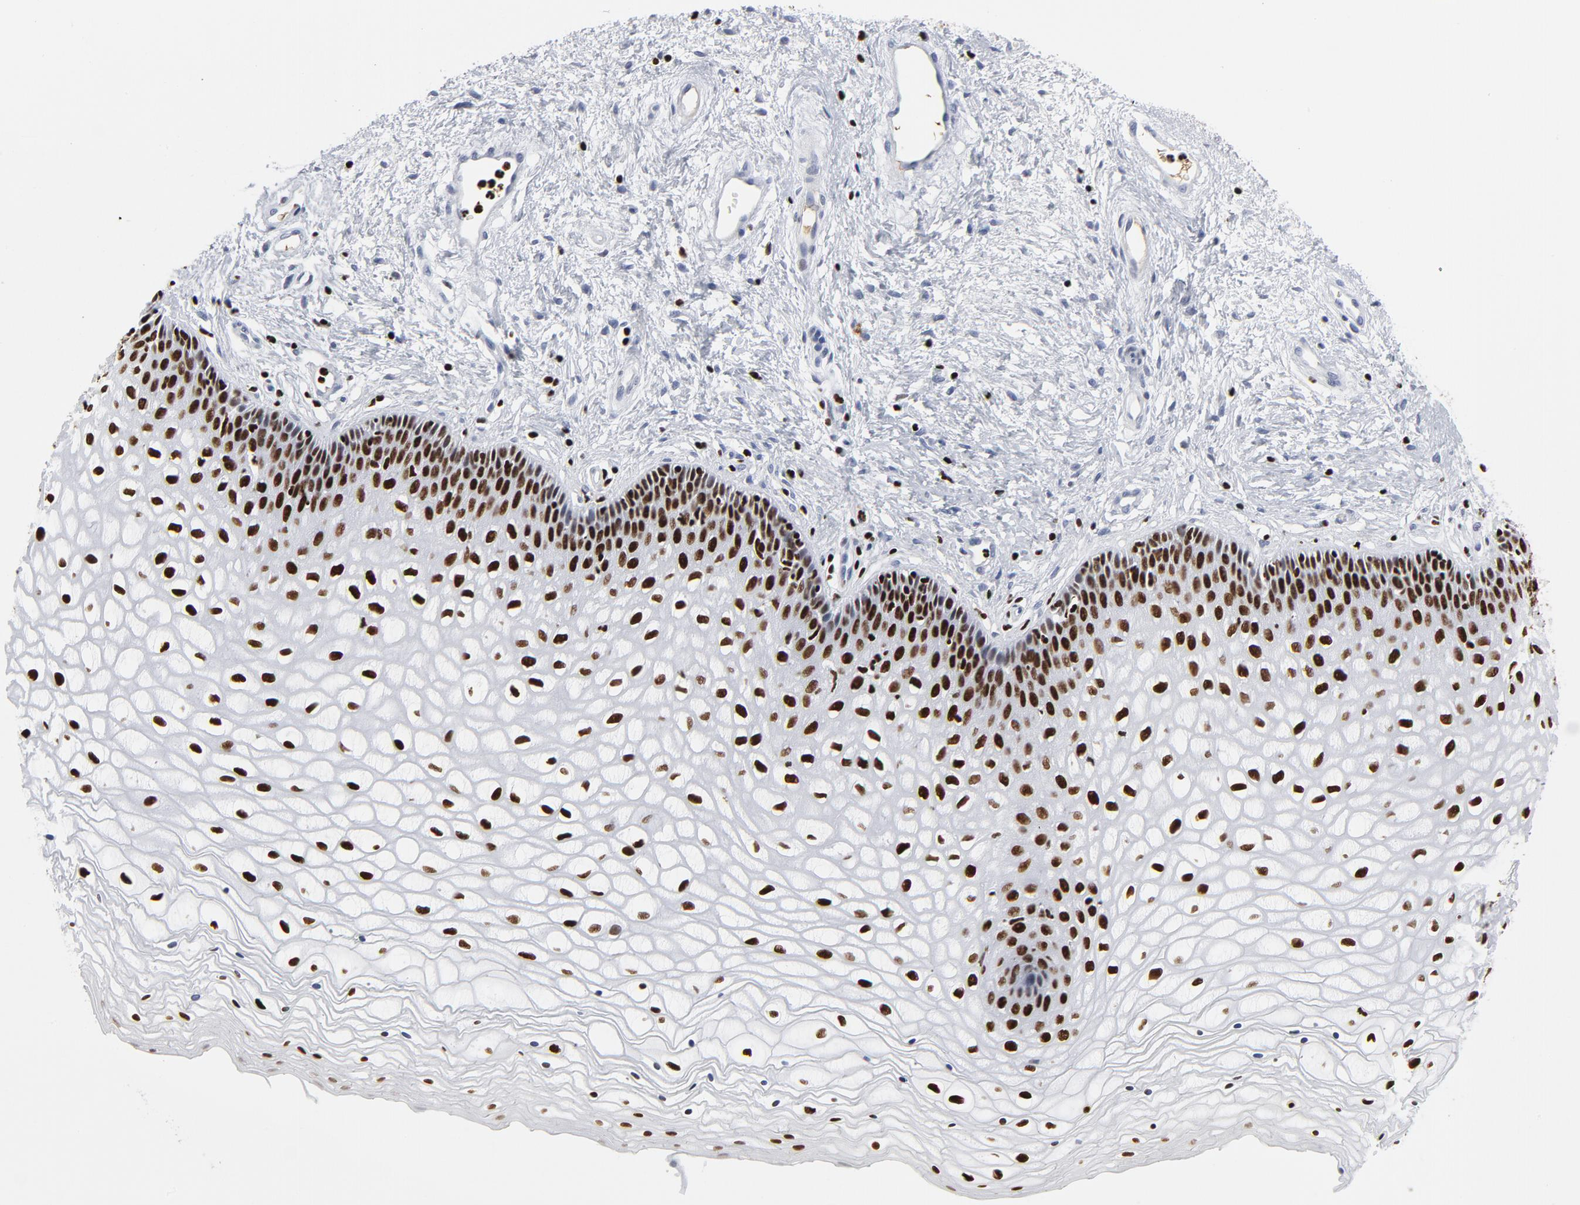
{"staining": {"intensity": "strong", "quantity": ">75%", "location": "nuclear"}, "tissue": "vagina", "cell_type": "Squamous epithelial cells", "image_type": "normal", "snomed": [{"axis": "morphology", "description": "Normal tissue, NOS"}, {"axis": "topography", "description": "Vagina"}], "caption": "Immunohistochemical staining of unremarkable human vagina exhibits strong nuclear protein positivity in about >75% of squamous epithelial cells. (brown staining indicates protein expression, while blue staining denotes nuclei).", "gene": "SMARCC2", "patient": {"sex": "female", "age": 34}}